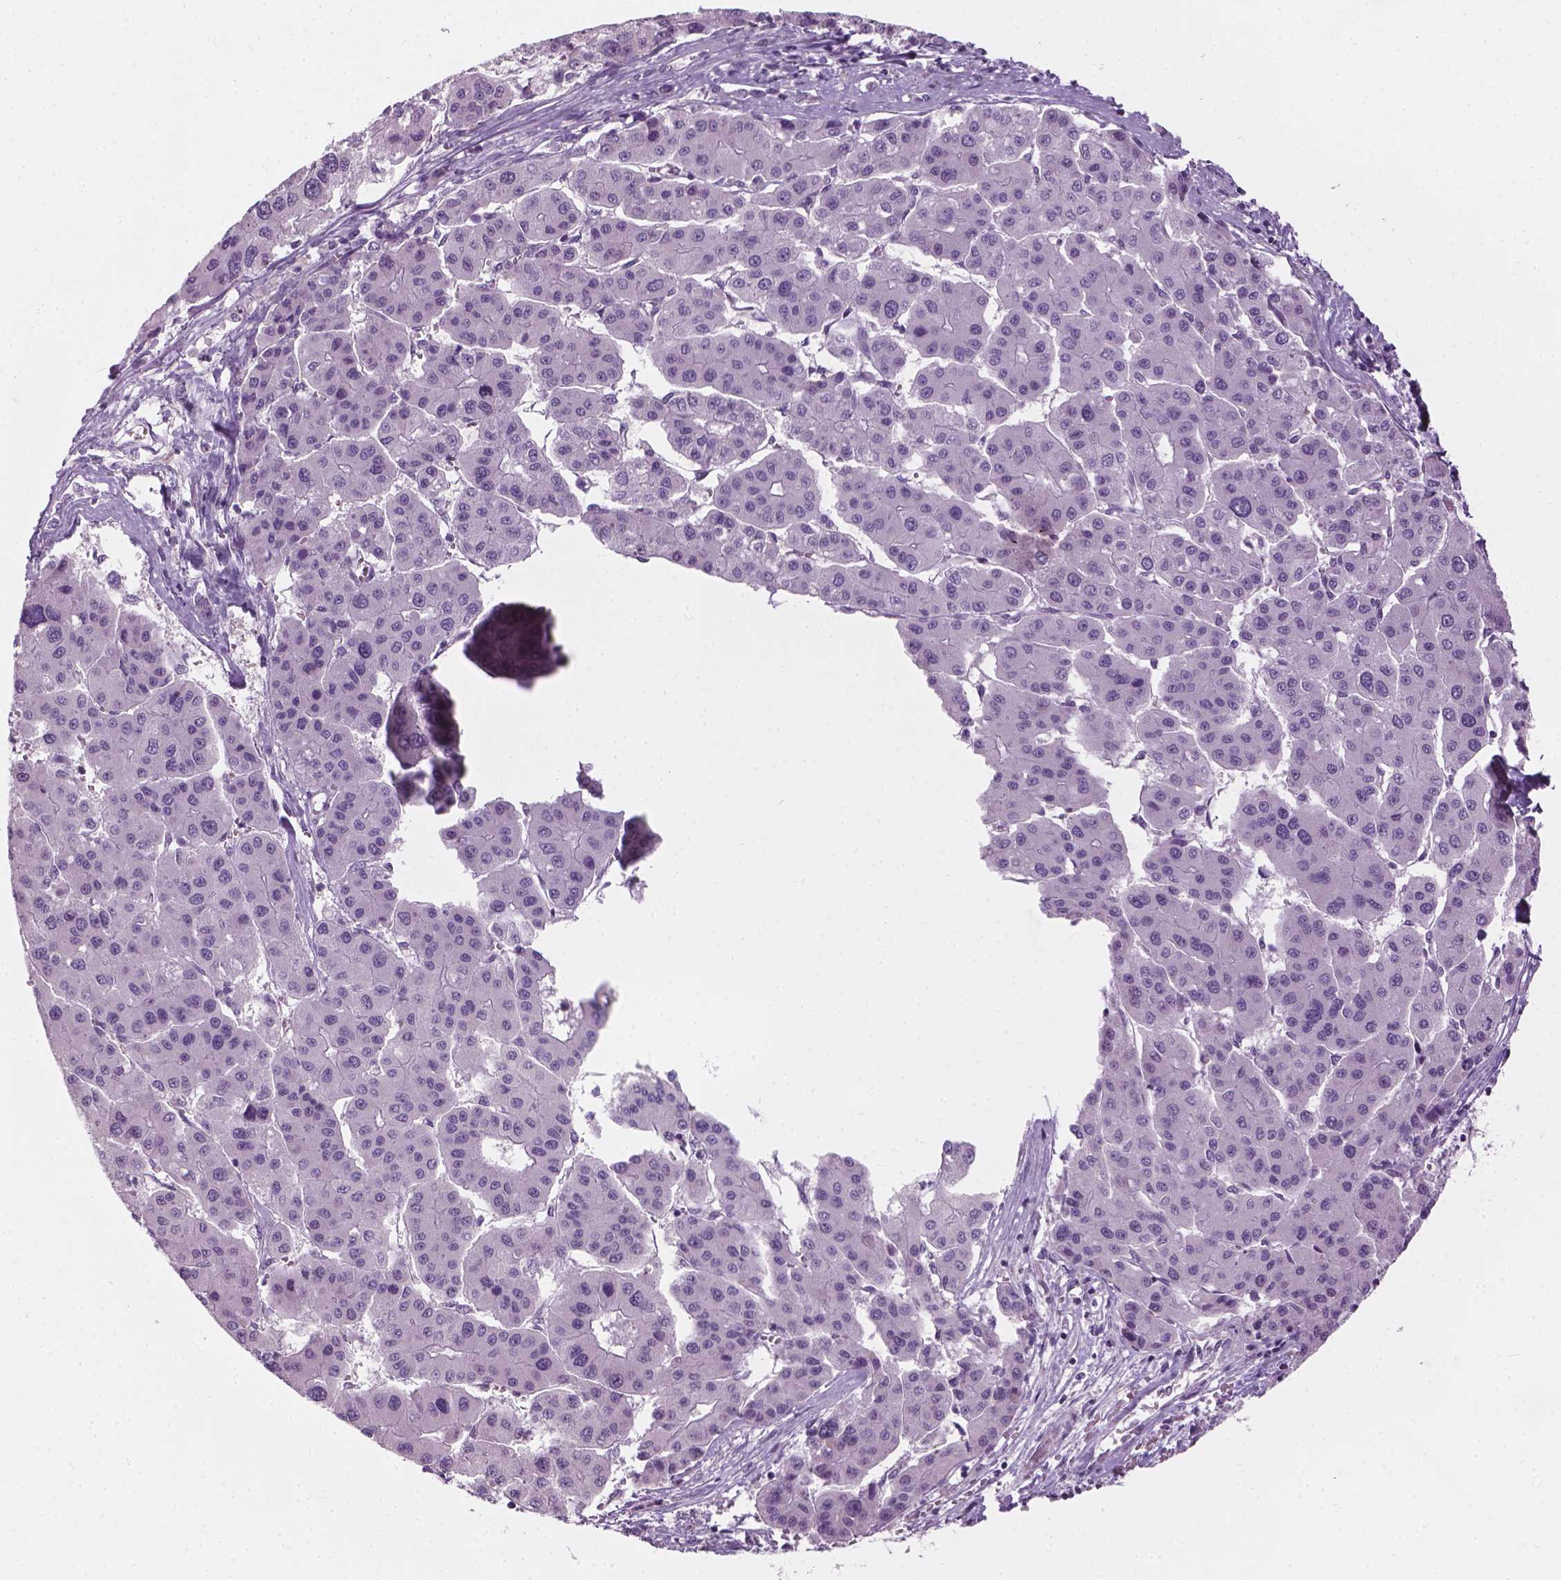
{"staining": {"intensity": "negative", "quantity": "none", "location": "none"}, "tissue": "liver cancer", "cell_type": "Tumor cells", "image_type": "cancer", "snomed": [{"axis": "morphology", "description": "Carcinoma, Hepatocellular, NOS"}, {"axis": "topography", "description": "Liver"}], "caption": "Tumor cells are negative for brown protein staining in liver cancer (hepatocellular carcinoma).", "gene": "CFAP126", "patient": {"sex": "male", "age": 73}}